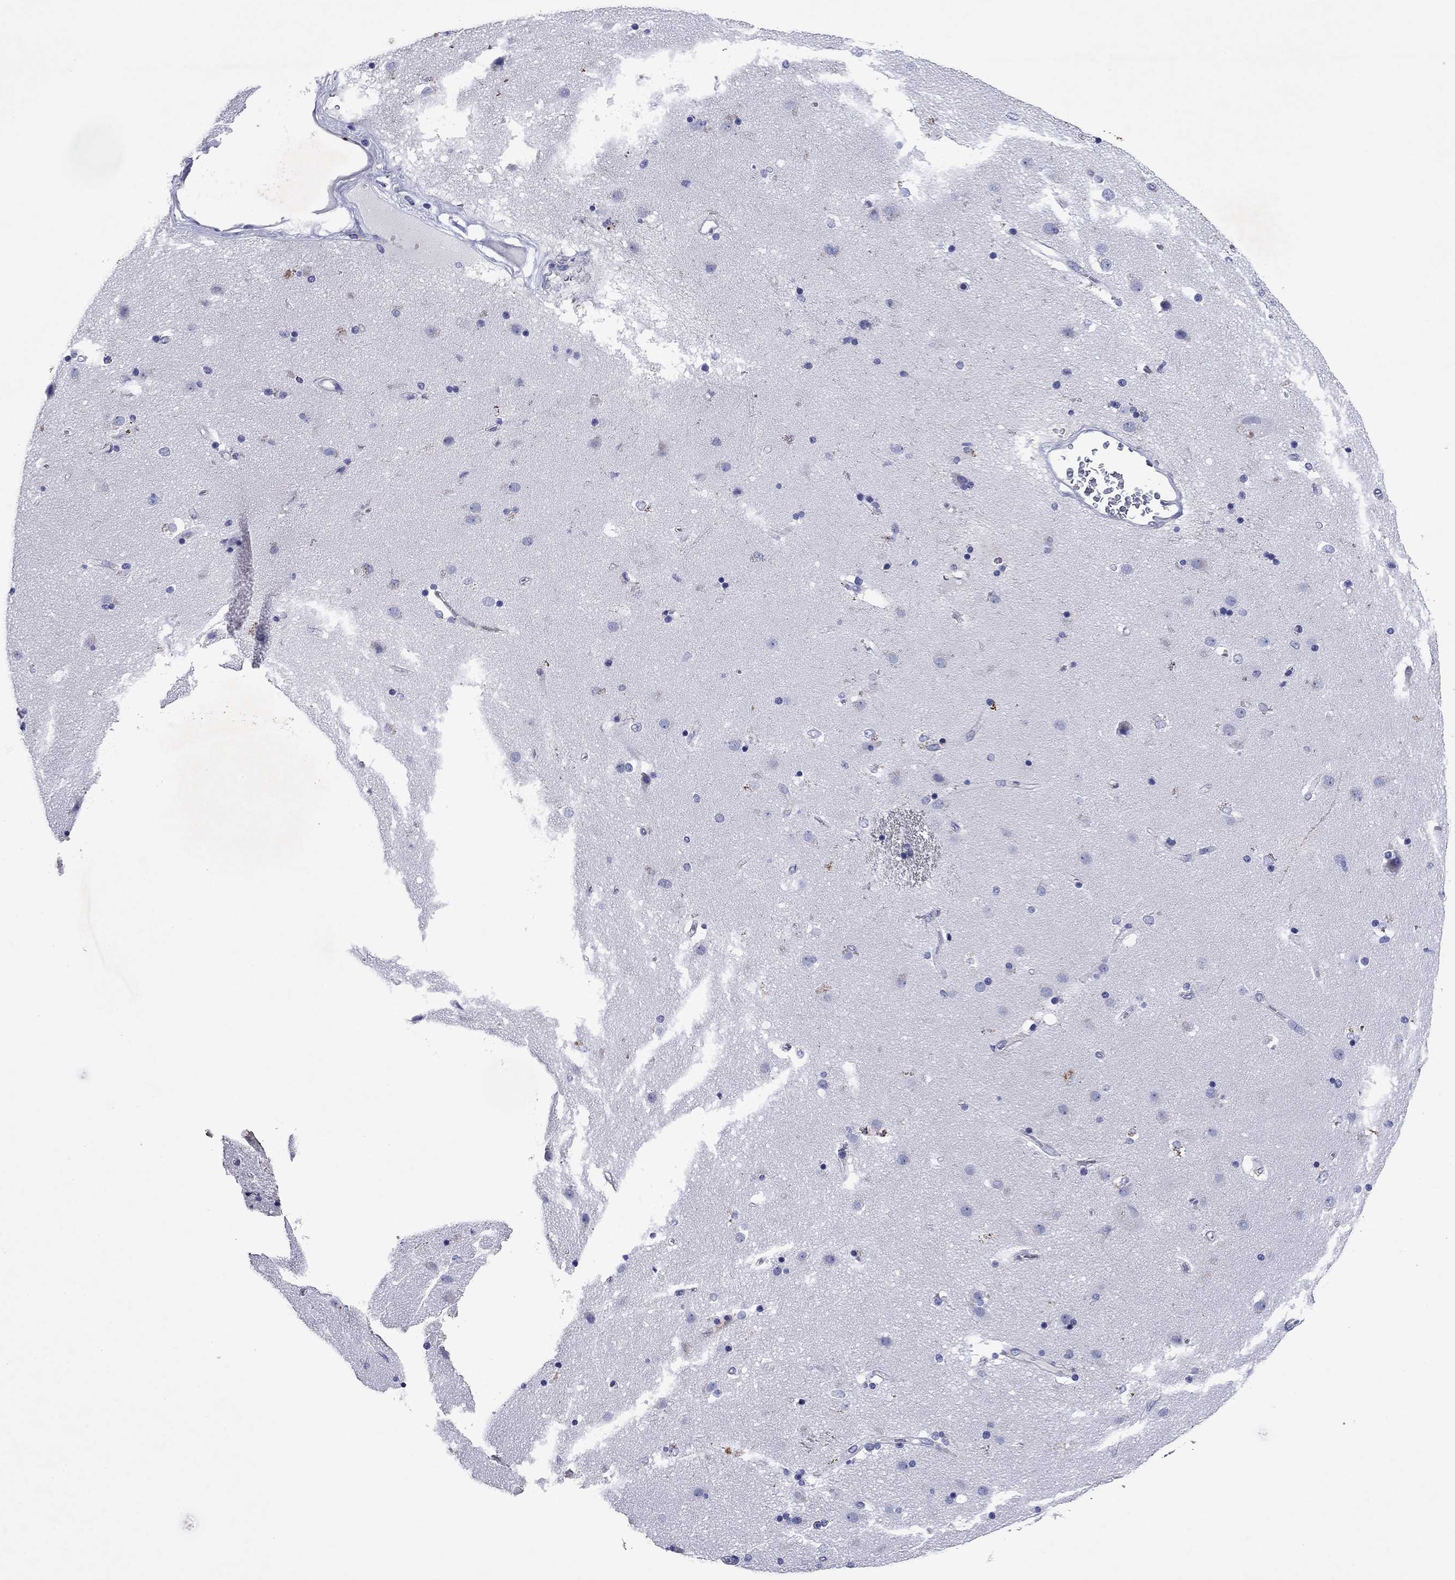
{"staining": {"intensity": "negative", "quantity": "none", "location": "none"}, "tissue": "caudate", "cell_type": "Glial cells", "image_type": "normal", "snomed": [{"axis": "morphology", "description": "Normal tissue, NOS"}, {"axis": "topography", "description": "Lateral ventricle wall"}], "caption": "Immunohistochemistry (IHC) micrograph of benign caudate: human caudate stained with DAB shows no significant protein expression in glial cells.", "gene": "GZMK", "patient": {"sex": "female", "age": 71}}